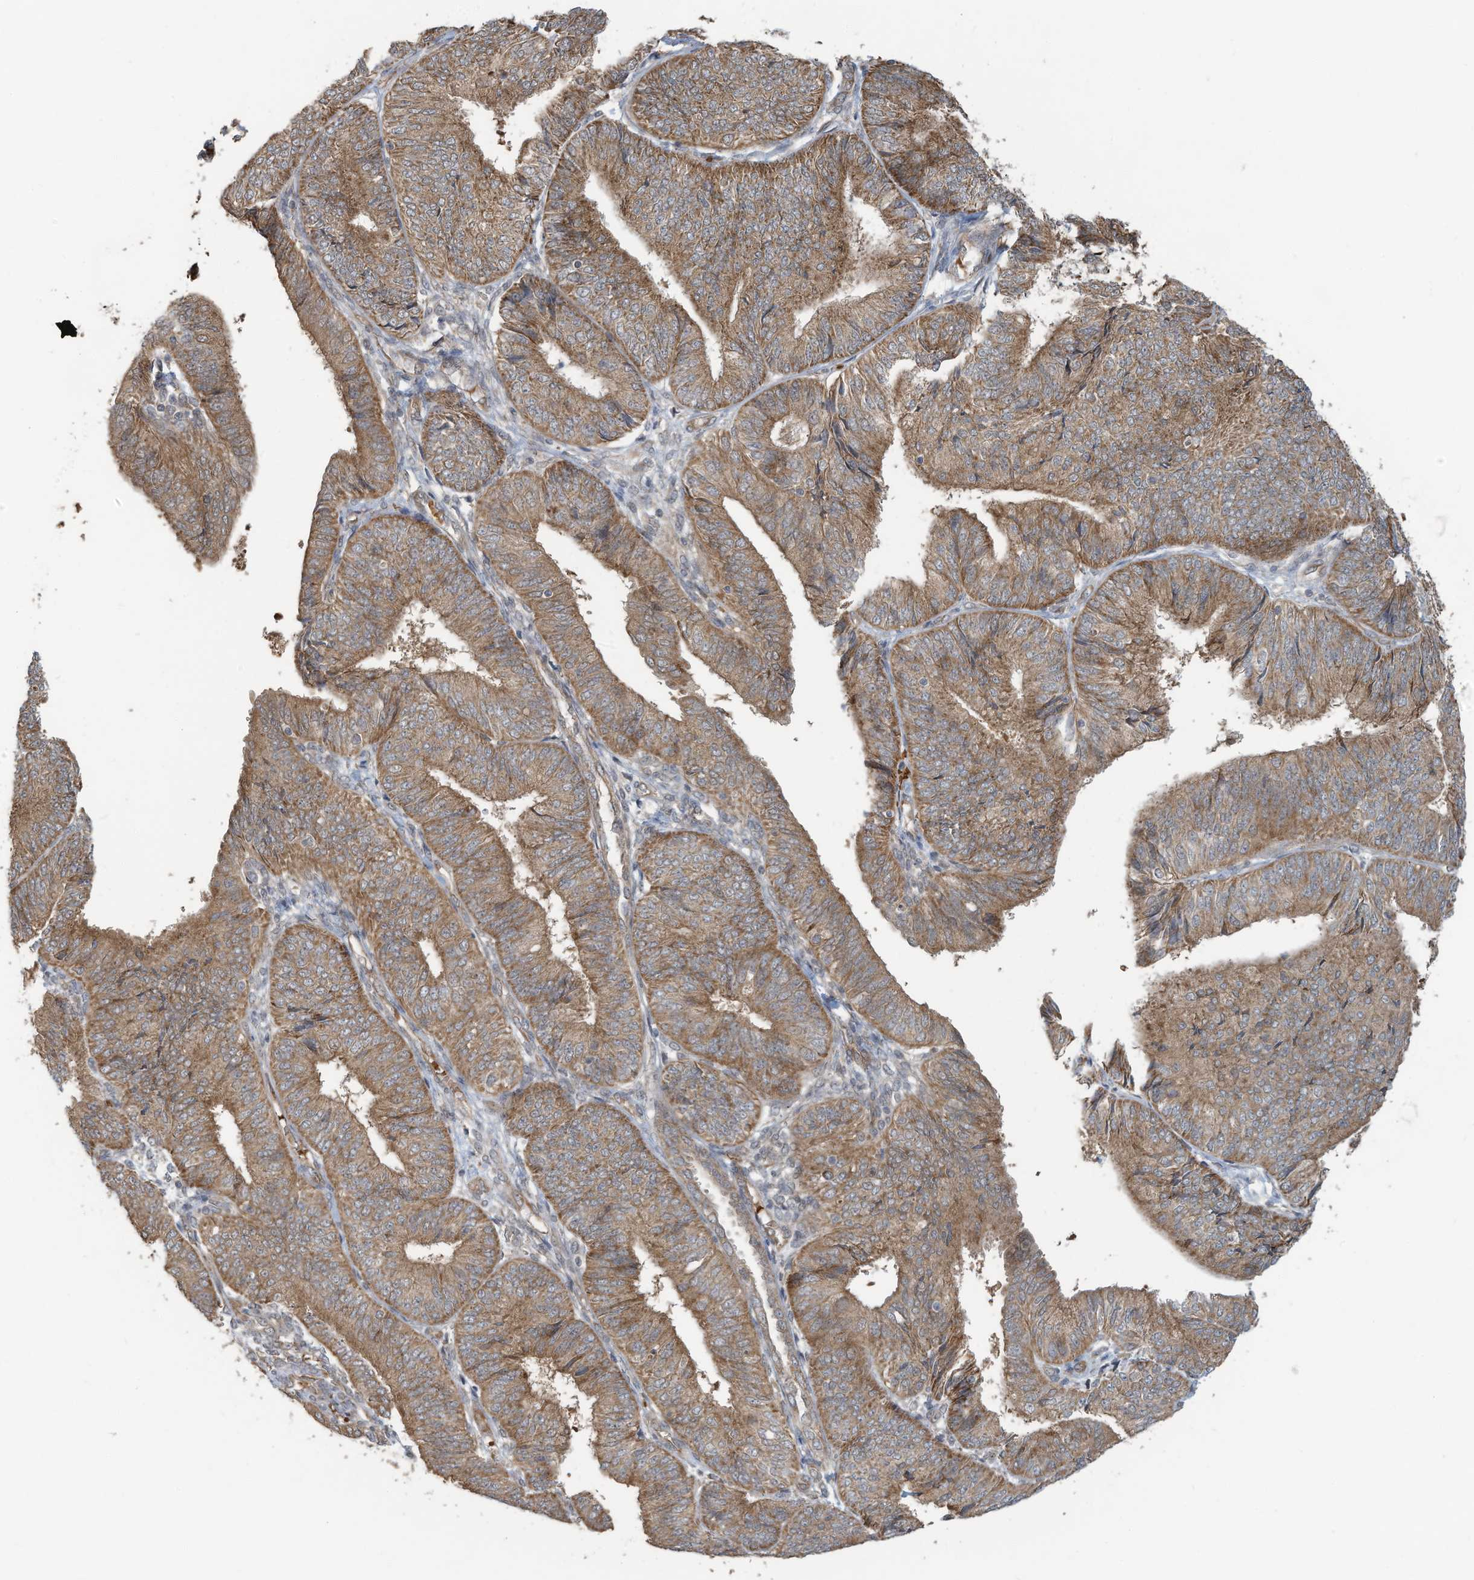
{"staining": {"intensity": "moderate", "quantity": ">75%", "location": "cytoplasmic/membranous"}, "tissue": "endometrial cancer", "cell_type": "Tumor cells", "image_type": "cancer", "snomed": [{"axis": "morphology", "description": "Adenocarcinoma, NOS"}, {"axis": "topography", "description": "Endometrium"}], "caption": "An image of adenocarcinoma (endometrial) stained for a protein displays moderate cytoplasmic/membranous brown staining in tumor cells.", "gene": "ERI2", "patient": {"sex": "female", "age": 58}}